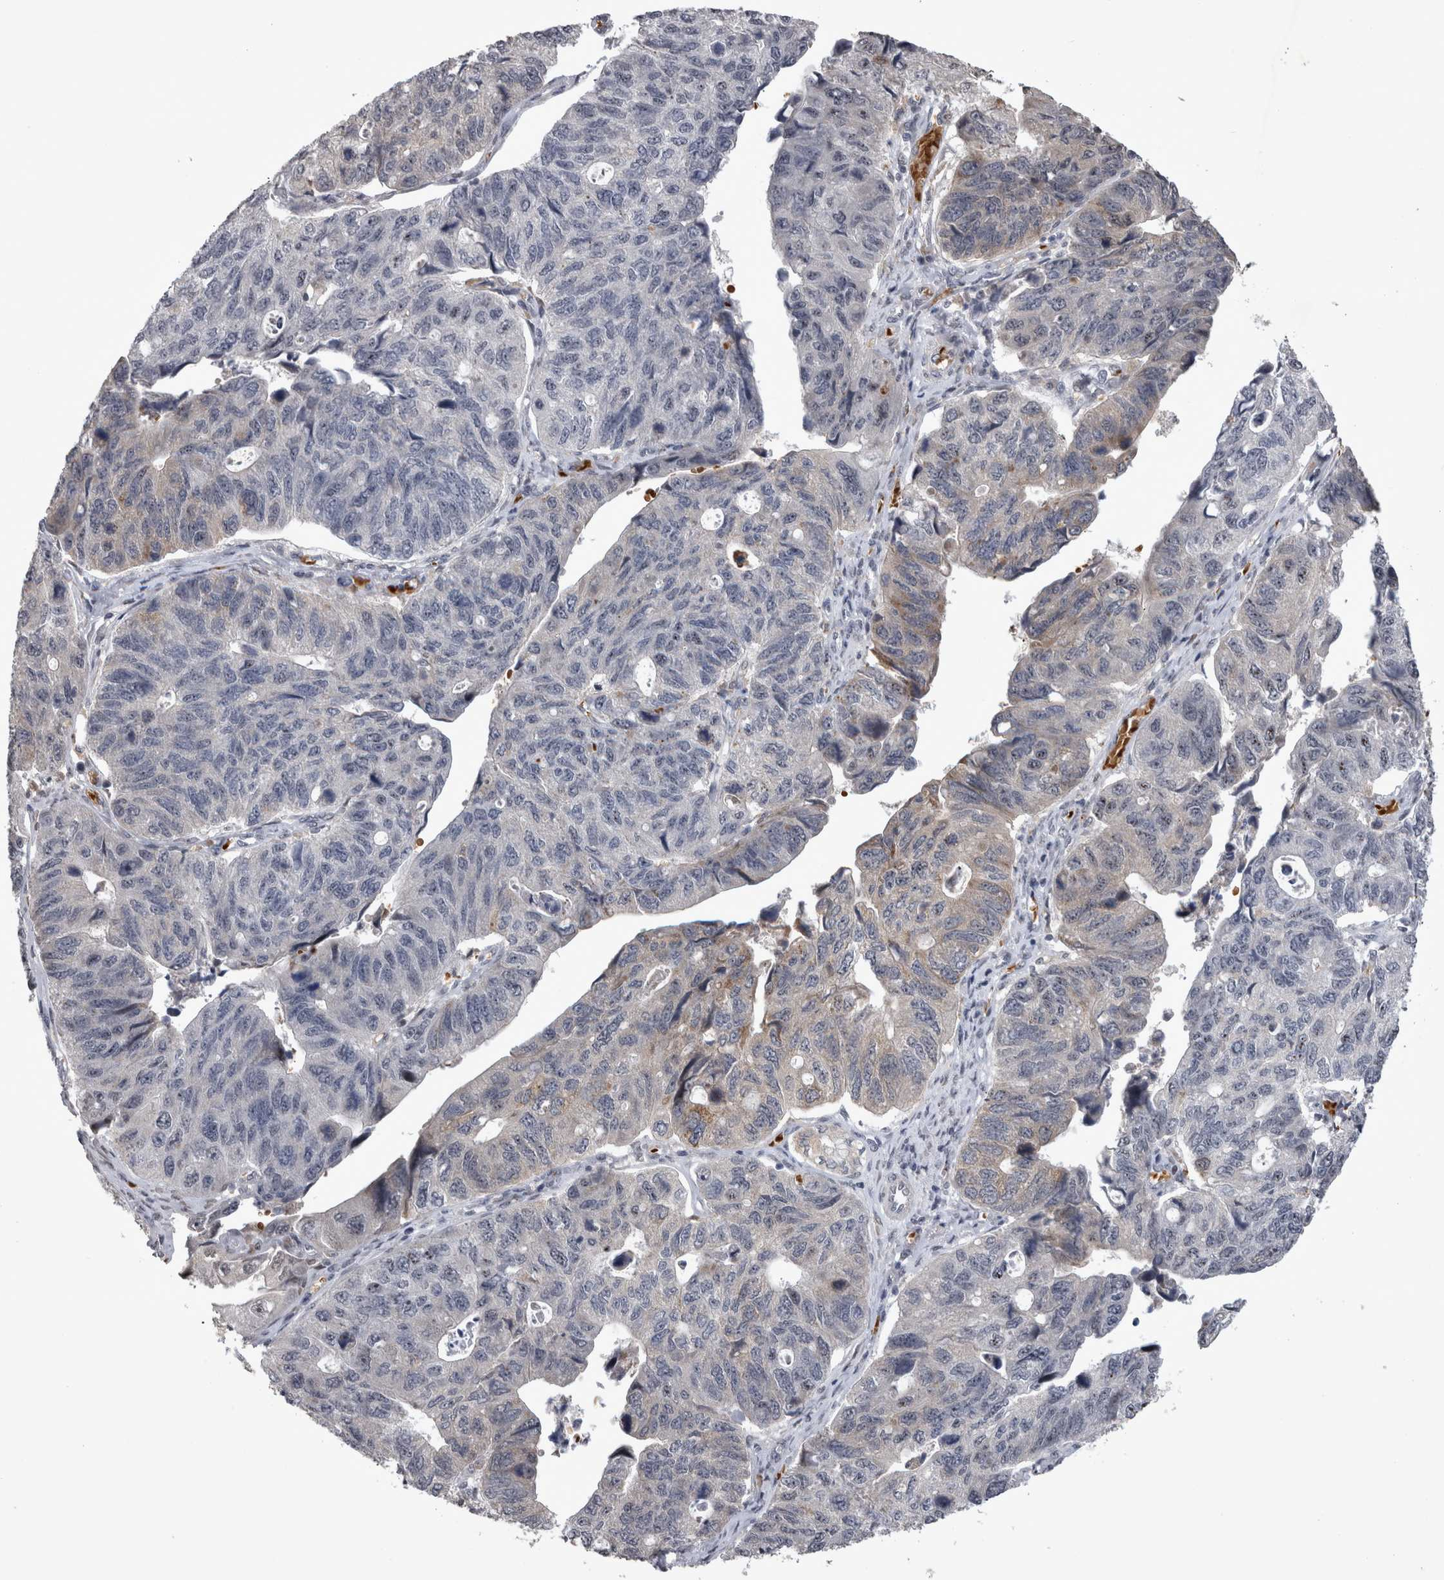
{"staining": {"intensity": "negative", "quantity": "none", "location": "none"}, "tissue": "stomach cancer", "cell_type": "Tumor cells", "image_type": "cancer", "snomed": [{"axis": "morphology", "description": "Adenocarcinoma, NOS"}, {"axis": "topography", "description": "Stomach"}], "caption": "The IHC micrograph has no significant positivity in tumor cells of stomach cancer (adenocarcinoma) tissue.", "gene": "IFI44", "patient": {"sex": "male", "age": 59}}